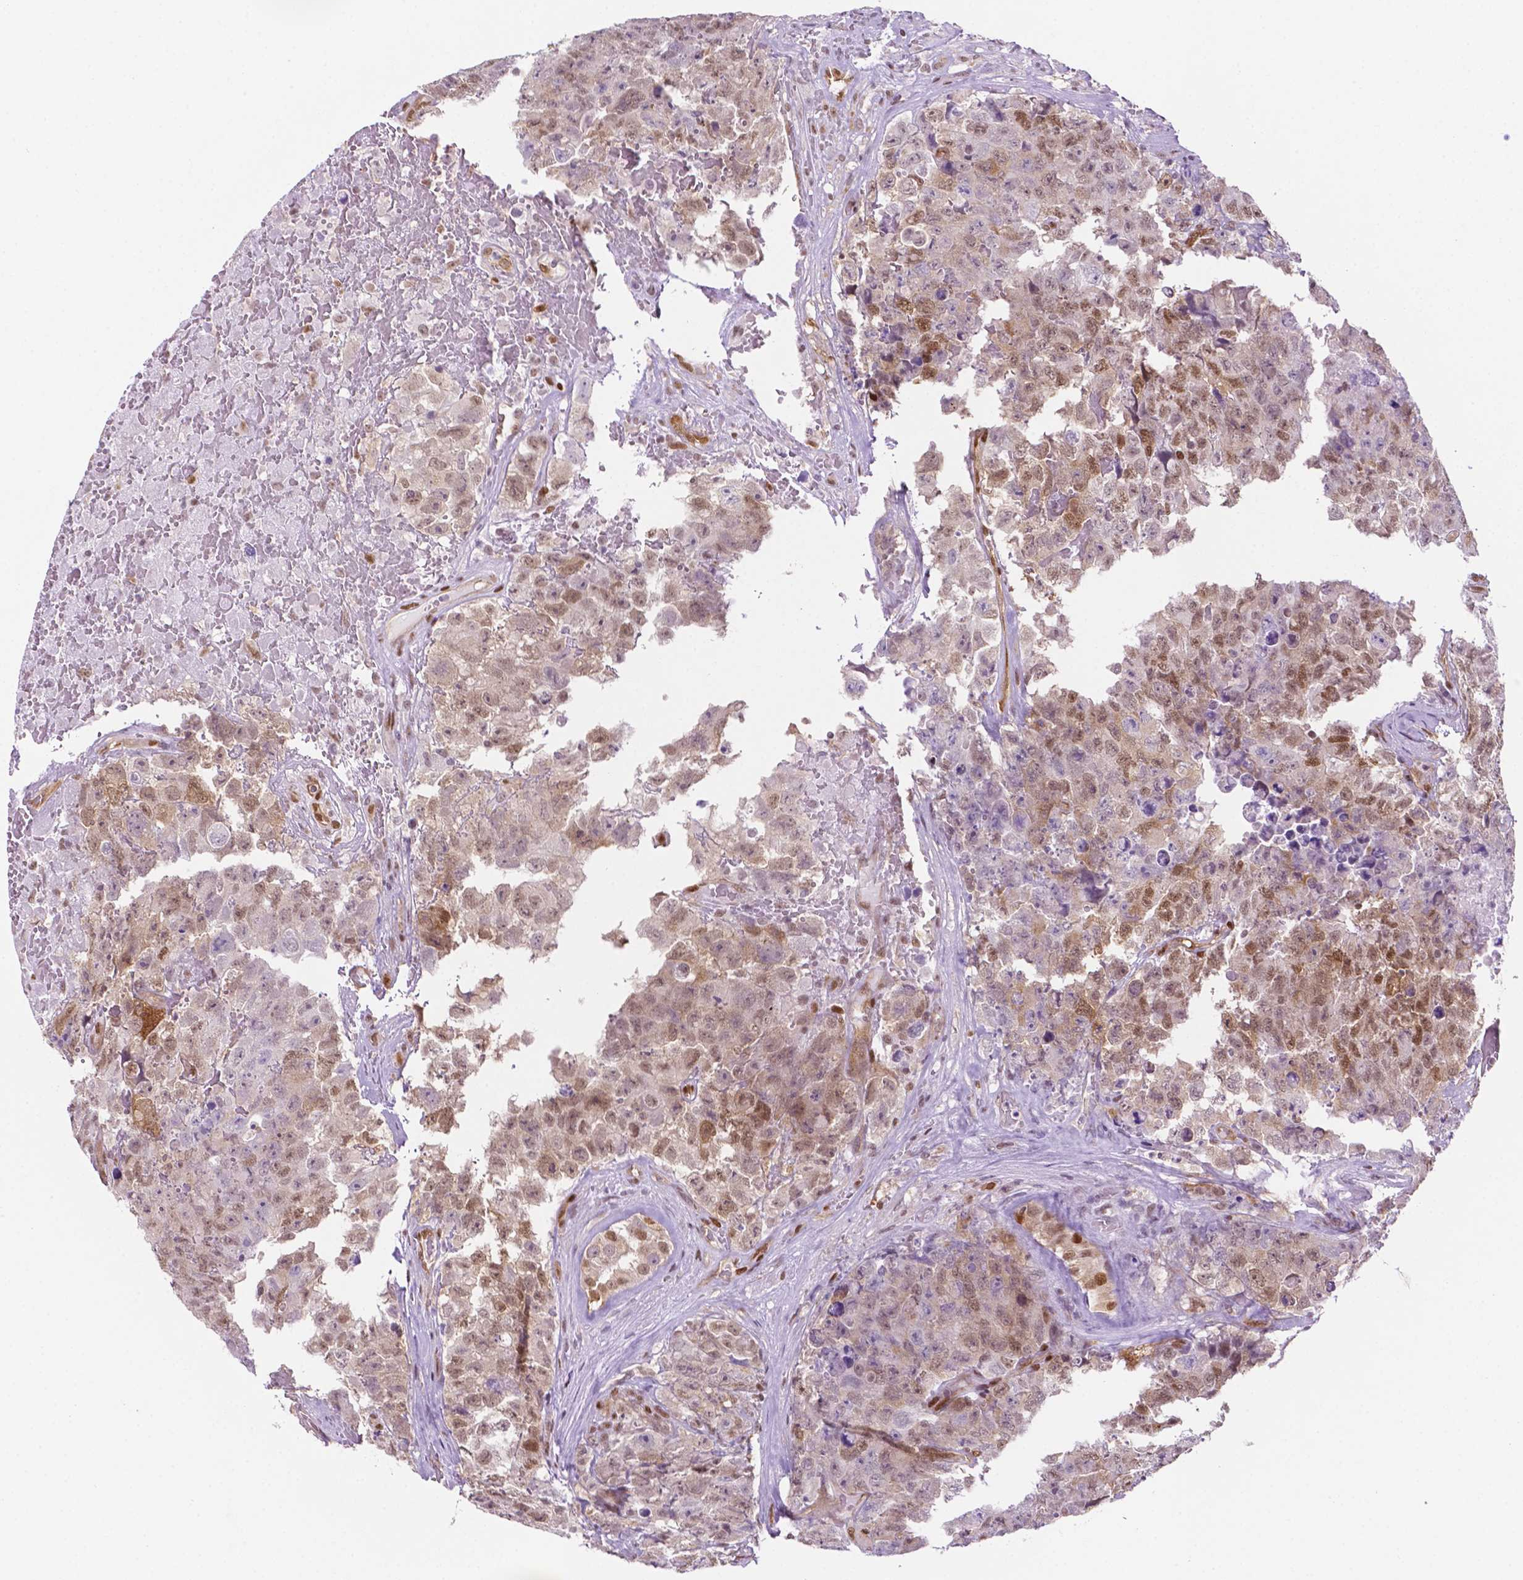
{"staining": {"intensity": "weak", "quantity": "25%-75%", "location": "cytoplasmic/membranous,nuclear"}, "tissue": "testis cancer", "cell_type": "Tumor cells", "image_type": "cancer", "snomed": [{"axis": "morphology", "description": "Carcinoma, Embryonal, NOS"}, {"axis": "topography", "description": "Testis"}], "caption": "Immunohistochemistry (IHC) (DAB) staining of human testis embryonal carcinoma reveals weak cytoplasmic/membranous and nuclear protein positivity in about 25%-75% of tumor cells.", "gene": "ERF", "patient": {"sex": "male", "age": 18}}